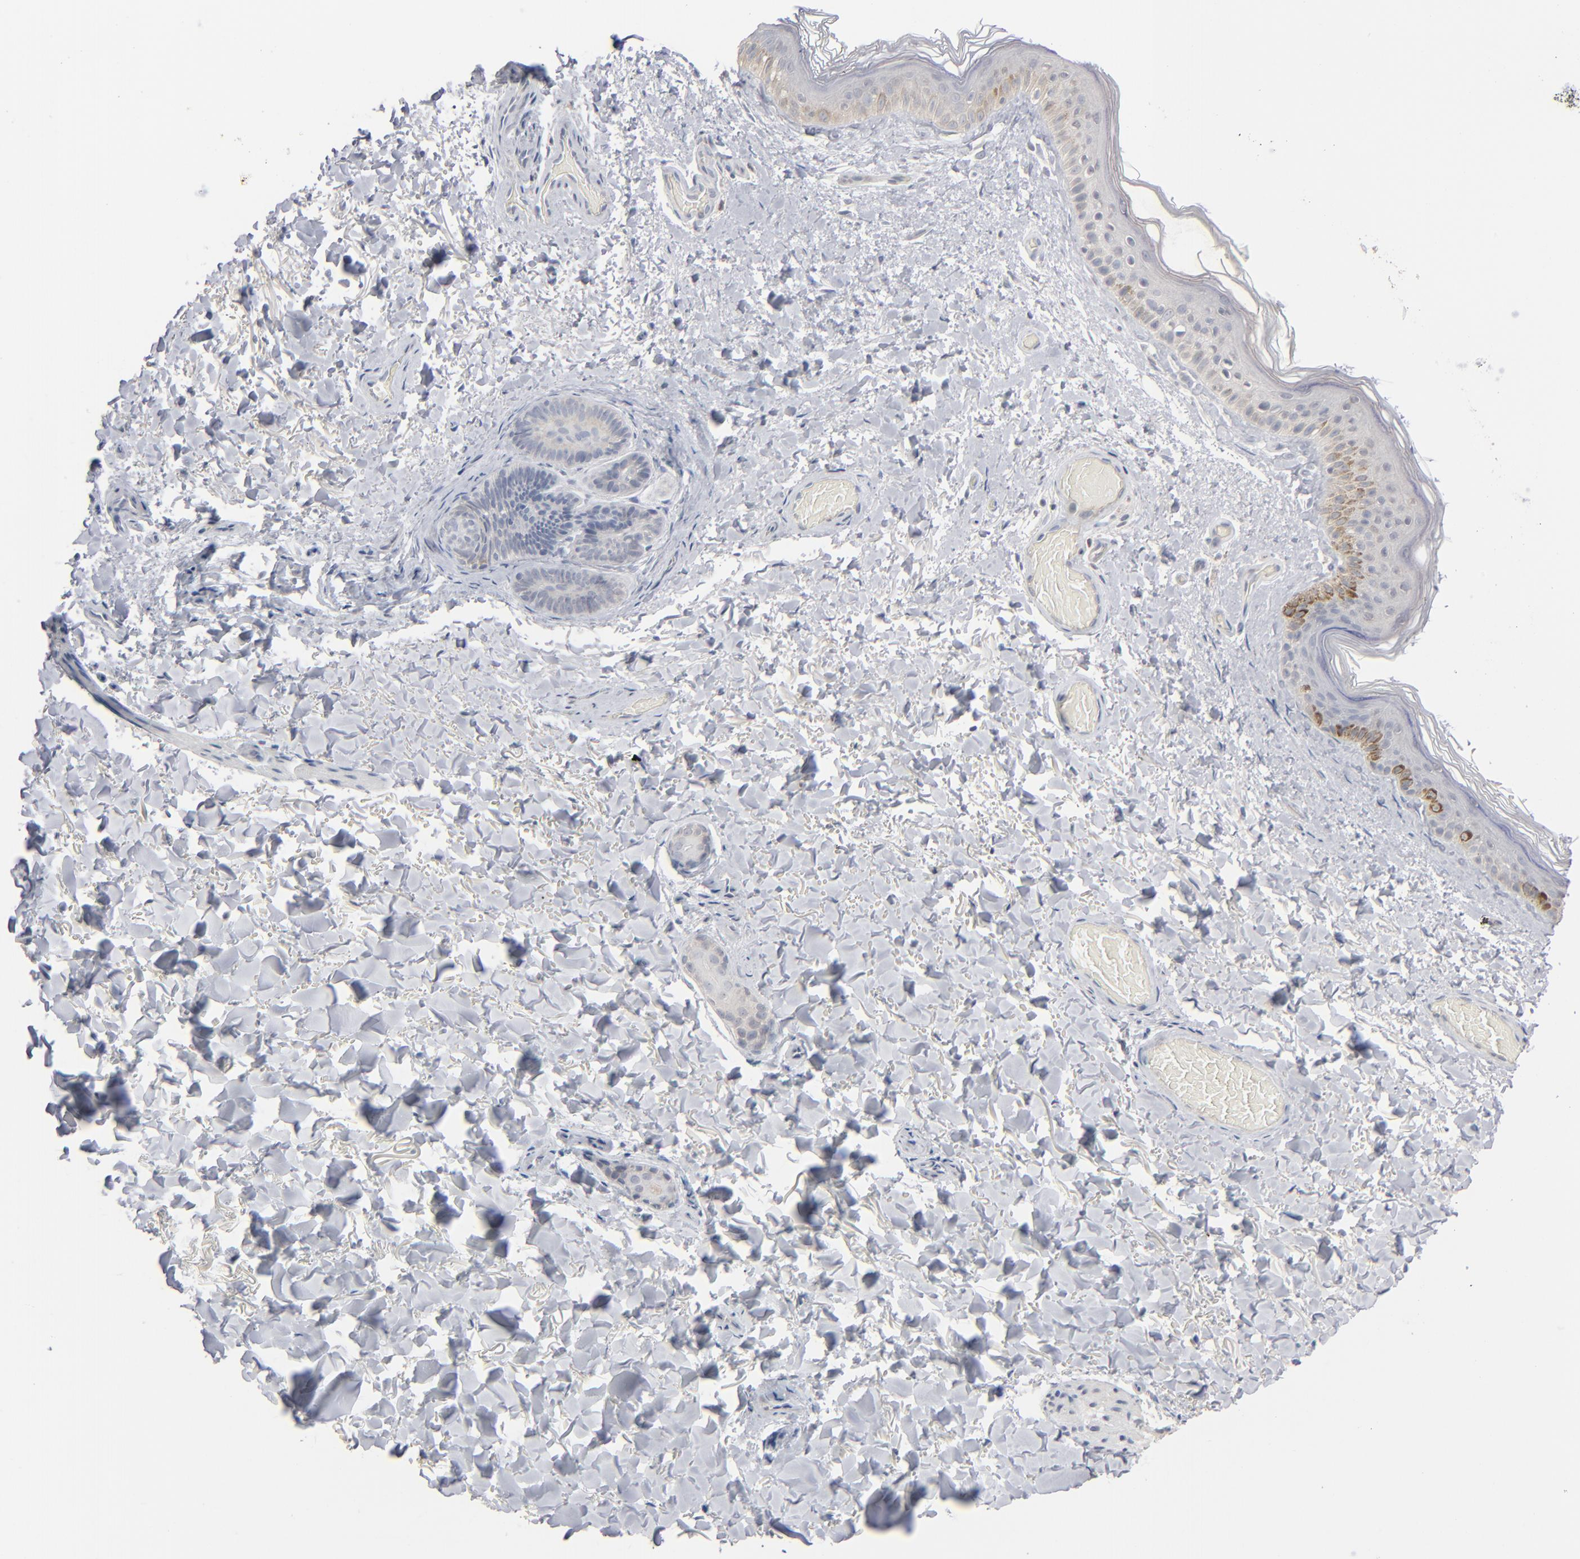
{"staining": {"intensity": "negative", "quantity": "none", "location": "none"}, "tissue": "skin", "cell_type": "Fibroblasts", "image_type": "normal", "snomed": [{"axis": "morphology", "description": "Normal tissue, NOS"}, {"axis": "topography", "description": "Skin"}], "caption": "IHC photomicrograph of normal skin: skin stained with DAB shows no significant protein staining in fibroblasts. (Brightfield microscopy of DAB (3,3'-diaminobenzidine) immunohistochemistry at high magnification).", "gene": "STAT4", "patient": {"sex": "male", "age": 63}}